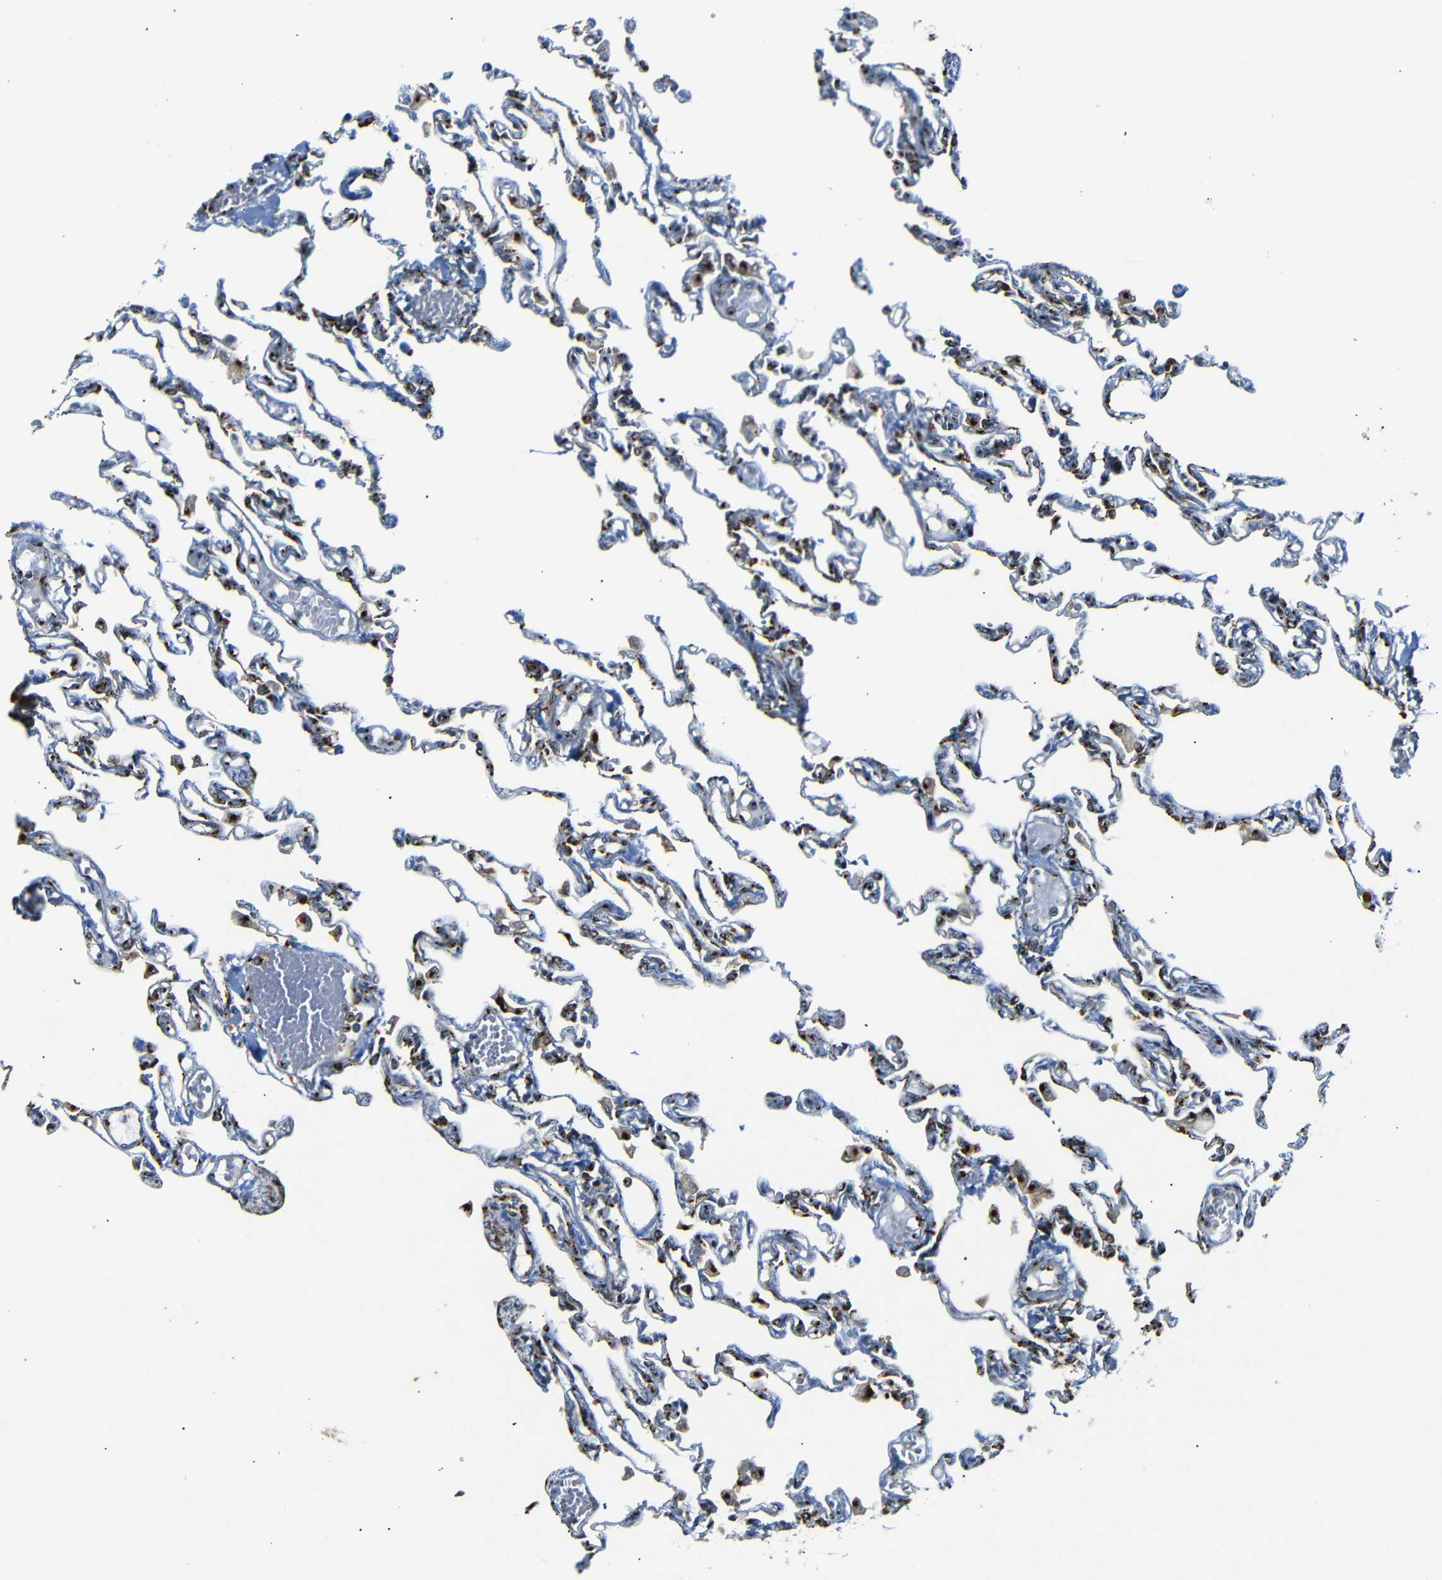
{"staining": {"intensity": "moderate", "quantity": "25%-75%", "location": "cytoplasmic/membranous"}, "tissue": "lung", "cell_type": "Alveolar cells", "image_type": "normal", "snomed": [{"axis": "morphology", "description": "Normal tissue, NOS"}, {"axis": "topography", "description": "Lung"}], "caption": "Protein expression analysis of benign human lung reveals moderate cytoplasmic/membranous staining in approximately 25%-75% of alveolar cells. (Brightfield microscopy of DAB IHC at high magnification).", "gene": "TGOLN2", "patient": {"sex": "male", "age": 21}}